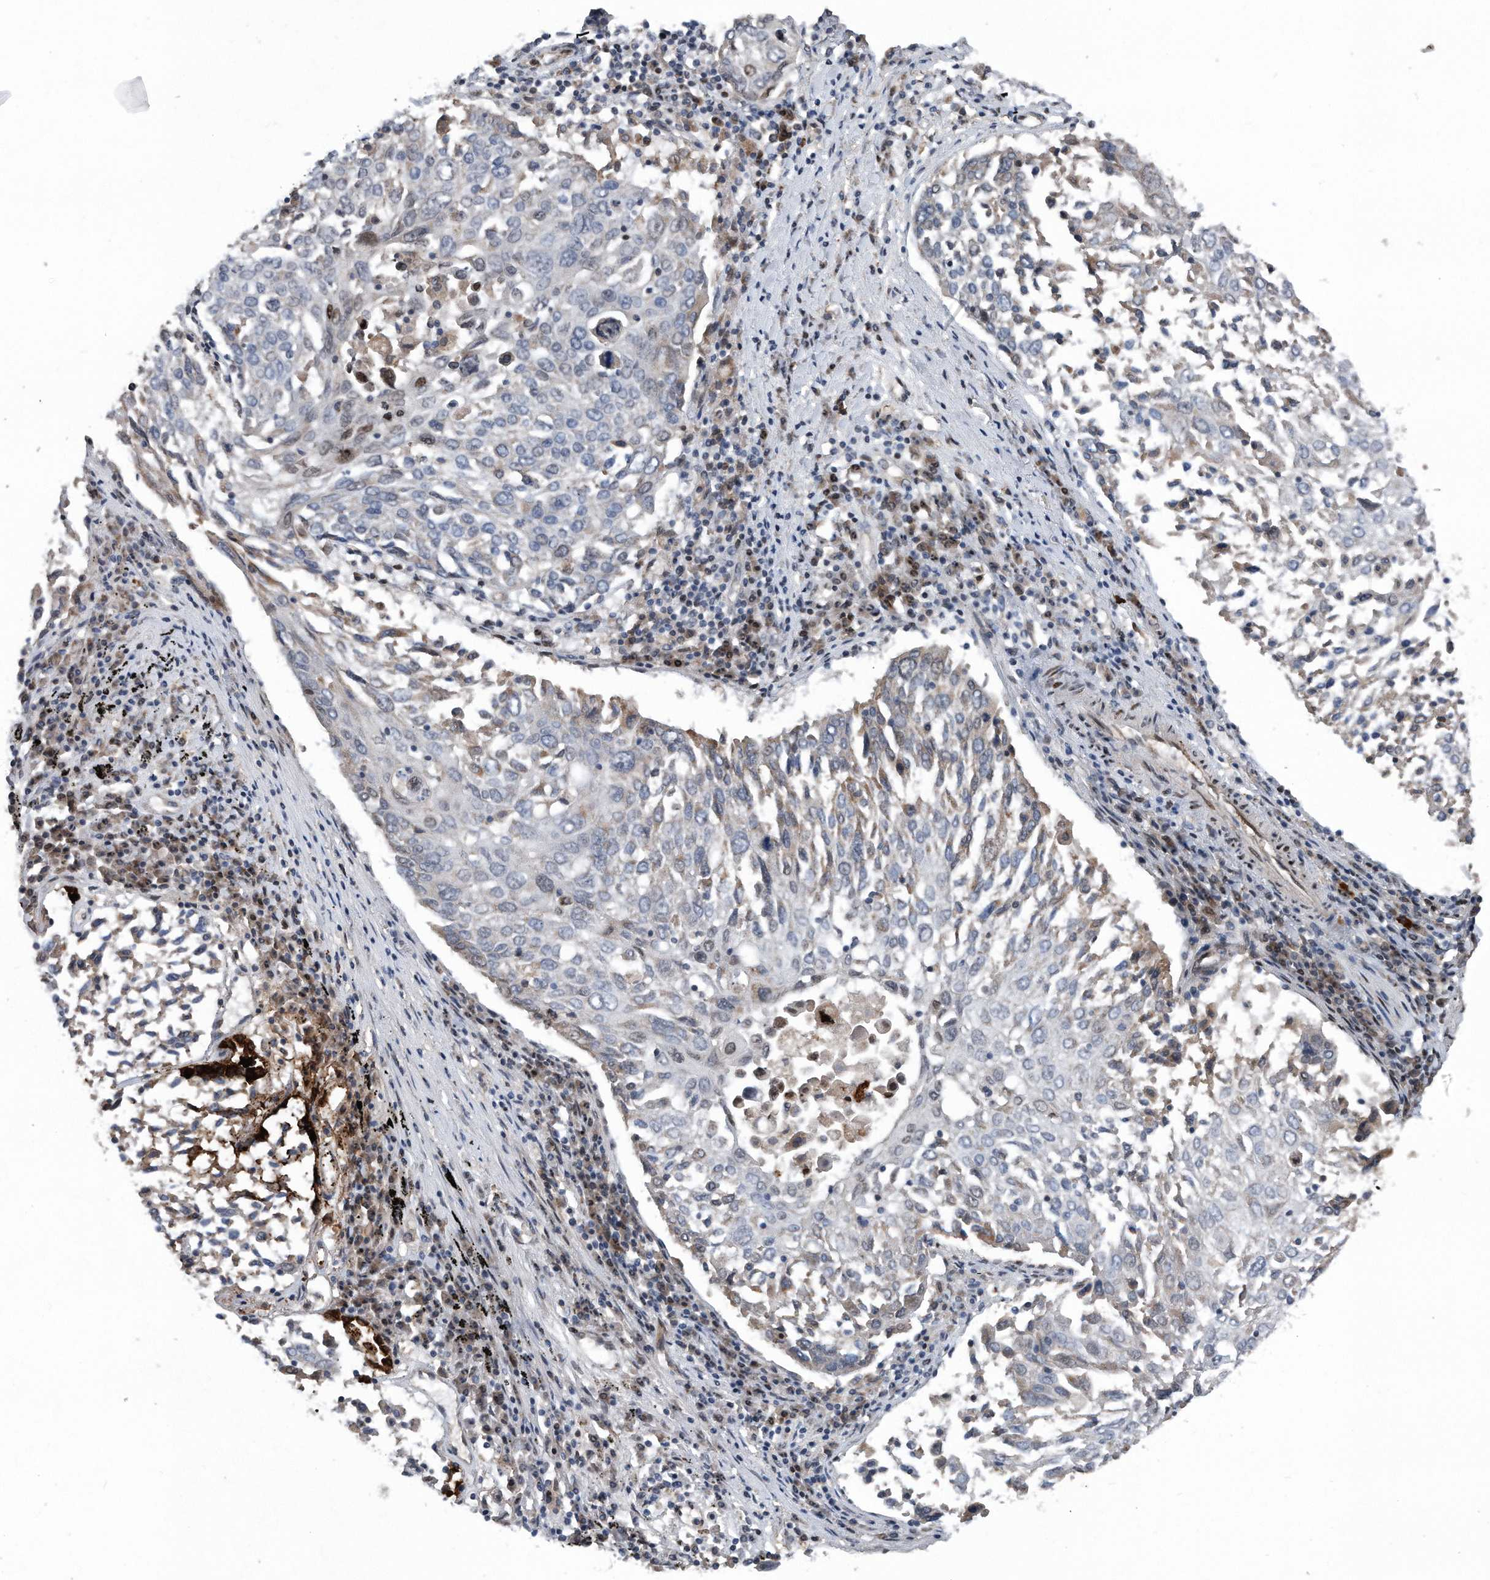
{"staining": {"intensity": "weak", "quantity": "<25%", "location": "cytoplasmic/membranous"}, "tissue": "lung cancer", "cell_type": "Tumor cells", "image_type": "cancer", "snomed": [{"axis": "morphology", "description": "Squamous cell carcinoma, NOS"}, {"axis": "topography", "description": "Lung"}], "caption": "Tumor cells show no significant protein staining in lung cancer. (DAB immunohistochemistry visualized using brightfield microscopy, high magnification).", "gene": "DST", "patient": {"sex": "male", "age": 65}}